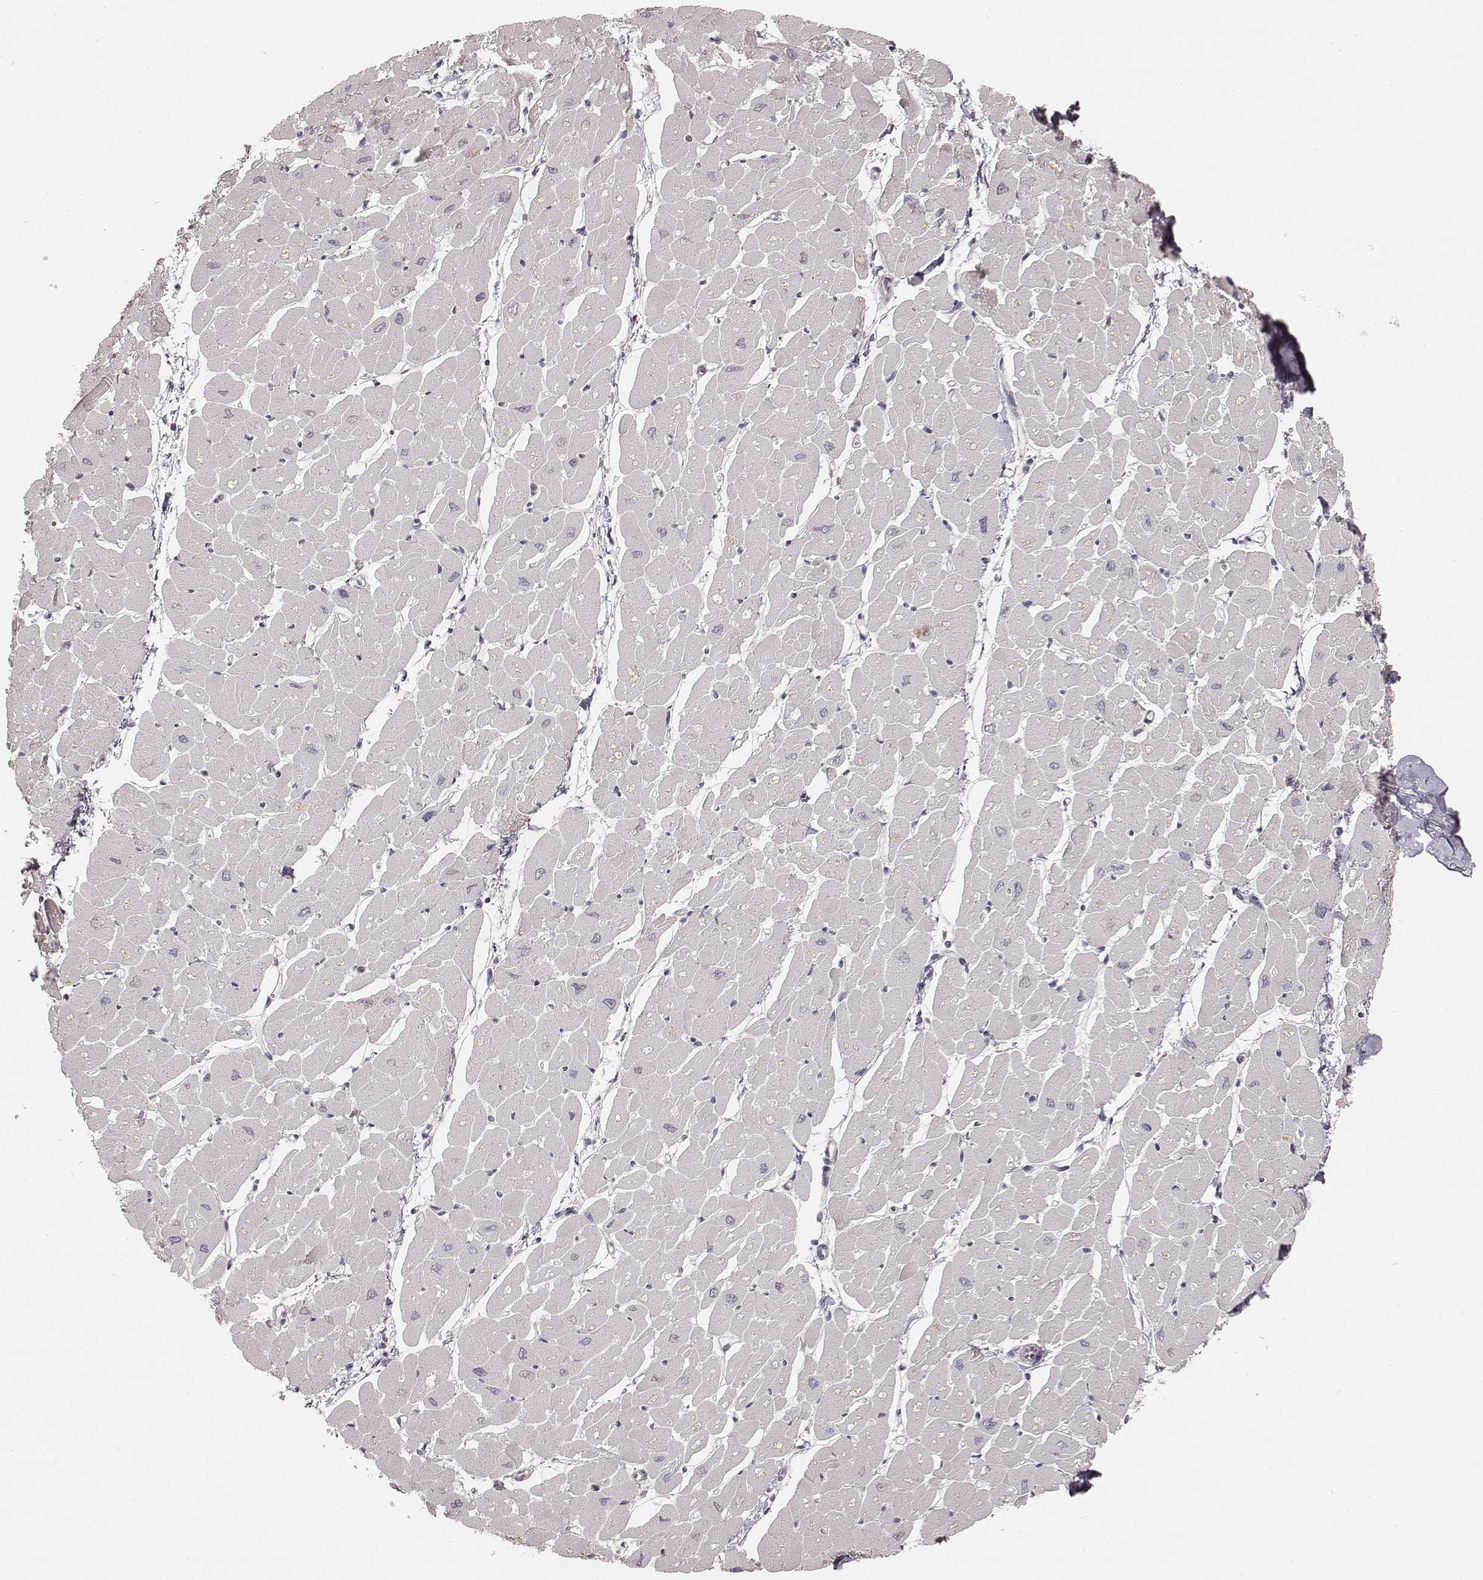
{"staining": {"intensity": "negative", "quantity": "none", "location": "none"}, "tissue": "heart muscle", "cell_type": "Cardiomyocytes", "image_type": "normal", "snomed": [{"axis": "morphology", "description": "Normal tissue, NOS"}, {"axis": "topography", "description": "Heart"}], "caption": "High power microscopy micrograph of an immunohistochemistry micrograph of unremarkable heart muscle, revealing no significant expression in cardiomyocytes. The staining was performed using DAB to visualize the protein expression in brown, while the nuclei were stained in blue with hematoxylin (Magnification: 20x).", "gene": "GORASP2", "patient": {"sex": "male", "age": 57}}